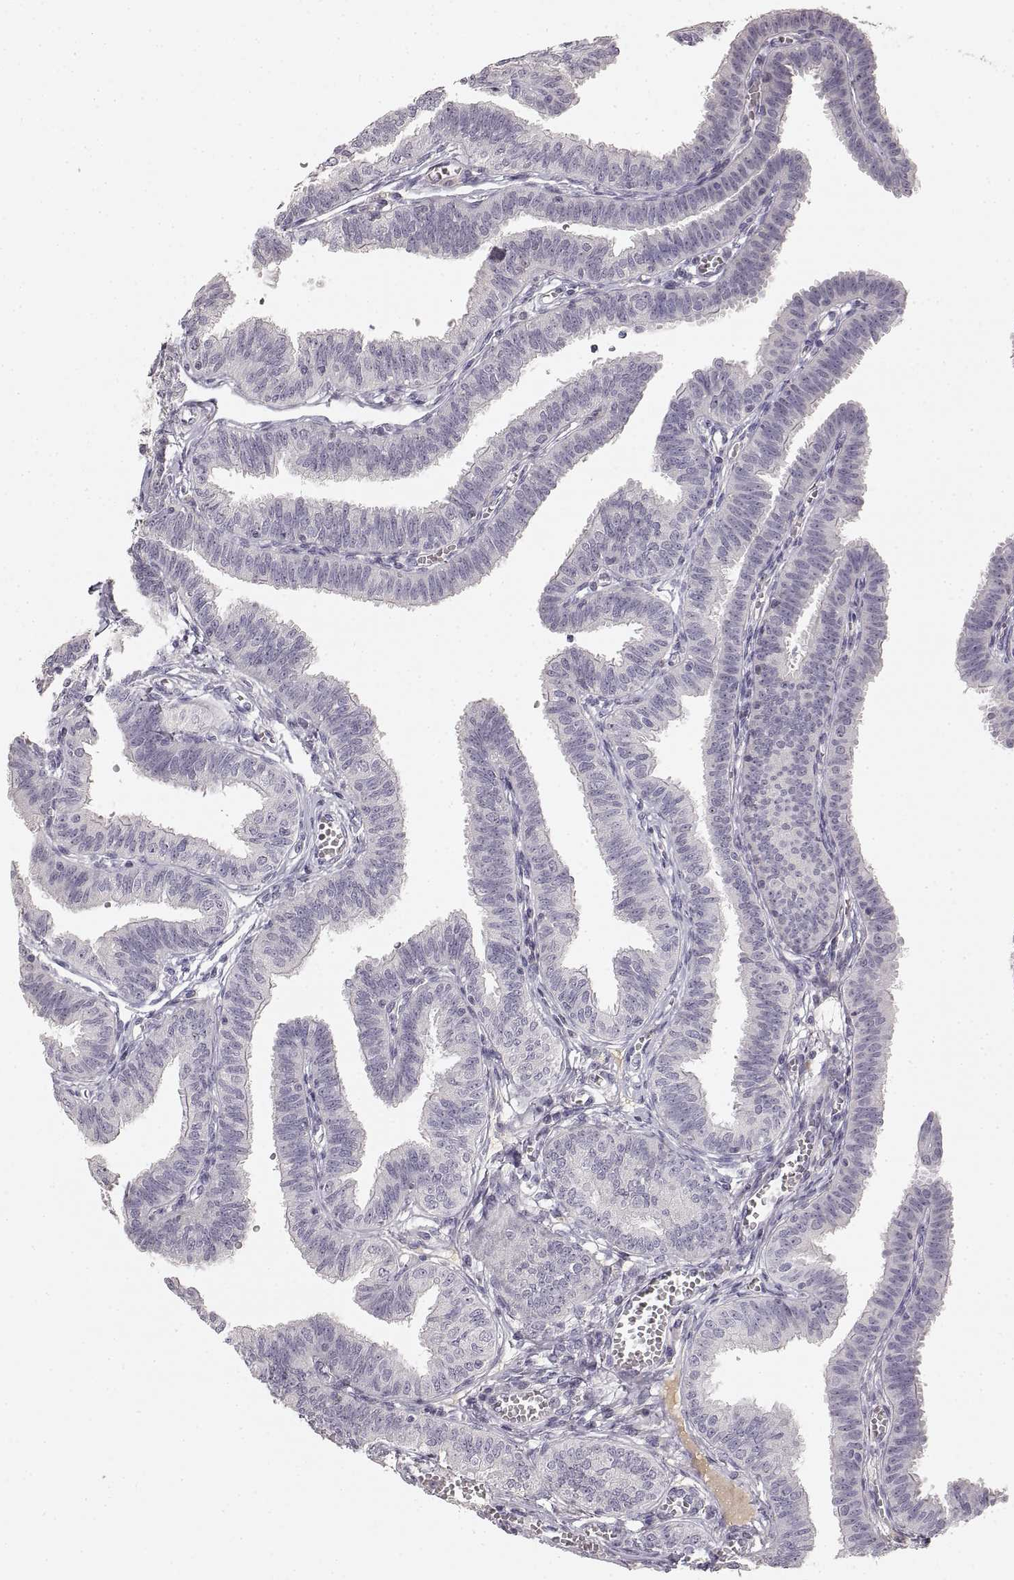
{"staining": {"intensity": "negative", "quantity": "none", "location": "none"}, "tissue": "fallopian tube", "cell_type": "Glandular cells", "image_type": "normal", "snomed": [{"axis": "morphology", "description": "Normal tissue, NOS"}, {"axis": "topography", "description": "Fallopian tube"}], "caption": "An immunohistochemistry (IHC) micrograph of normal fallopian tube is shown. There is no staining in glandular cells of fallopian tube.", "gene": "RUNDC3A", "patient": {"sex": "female", "age": 25}}